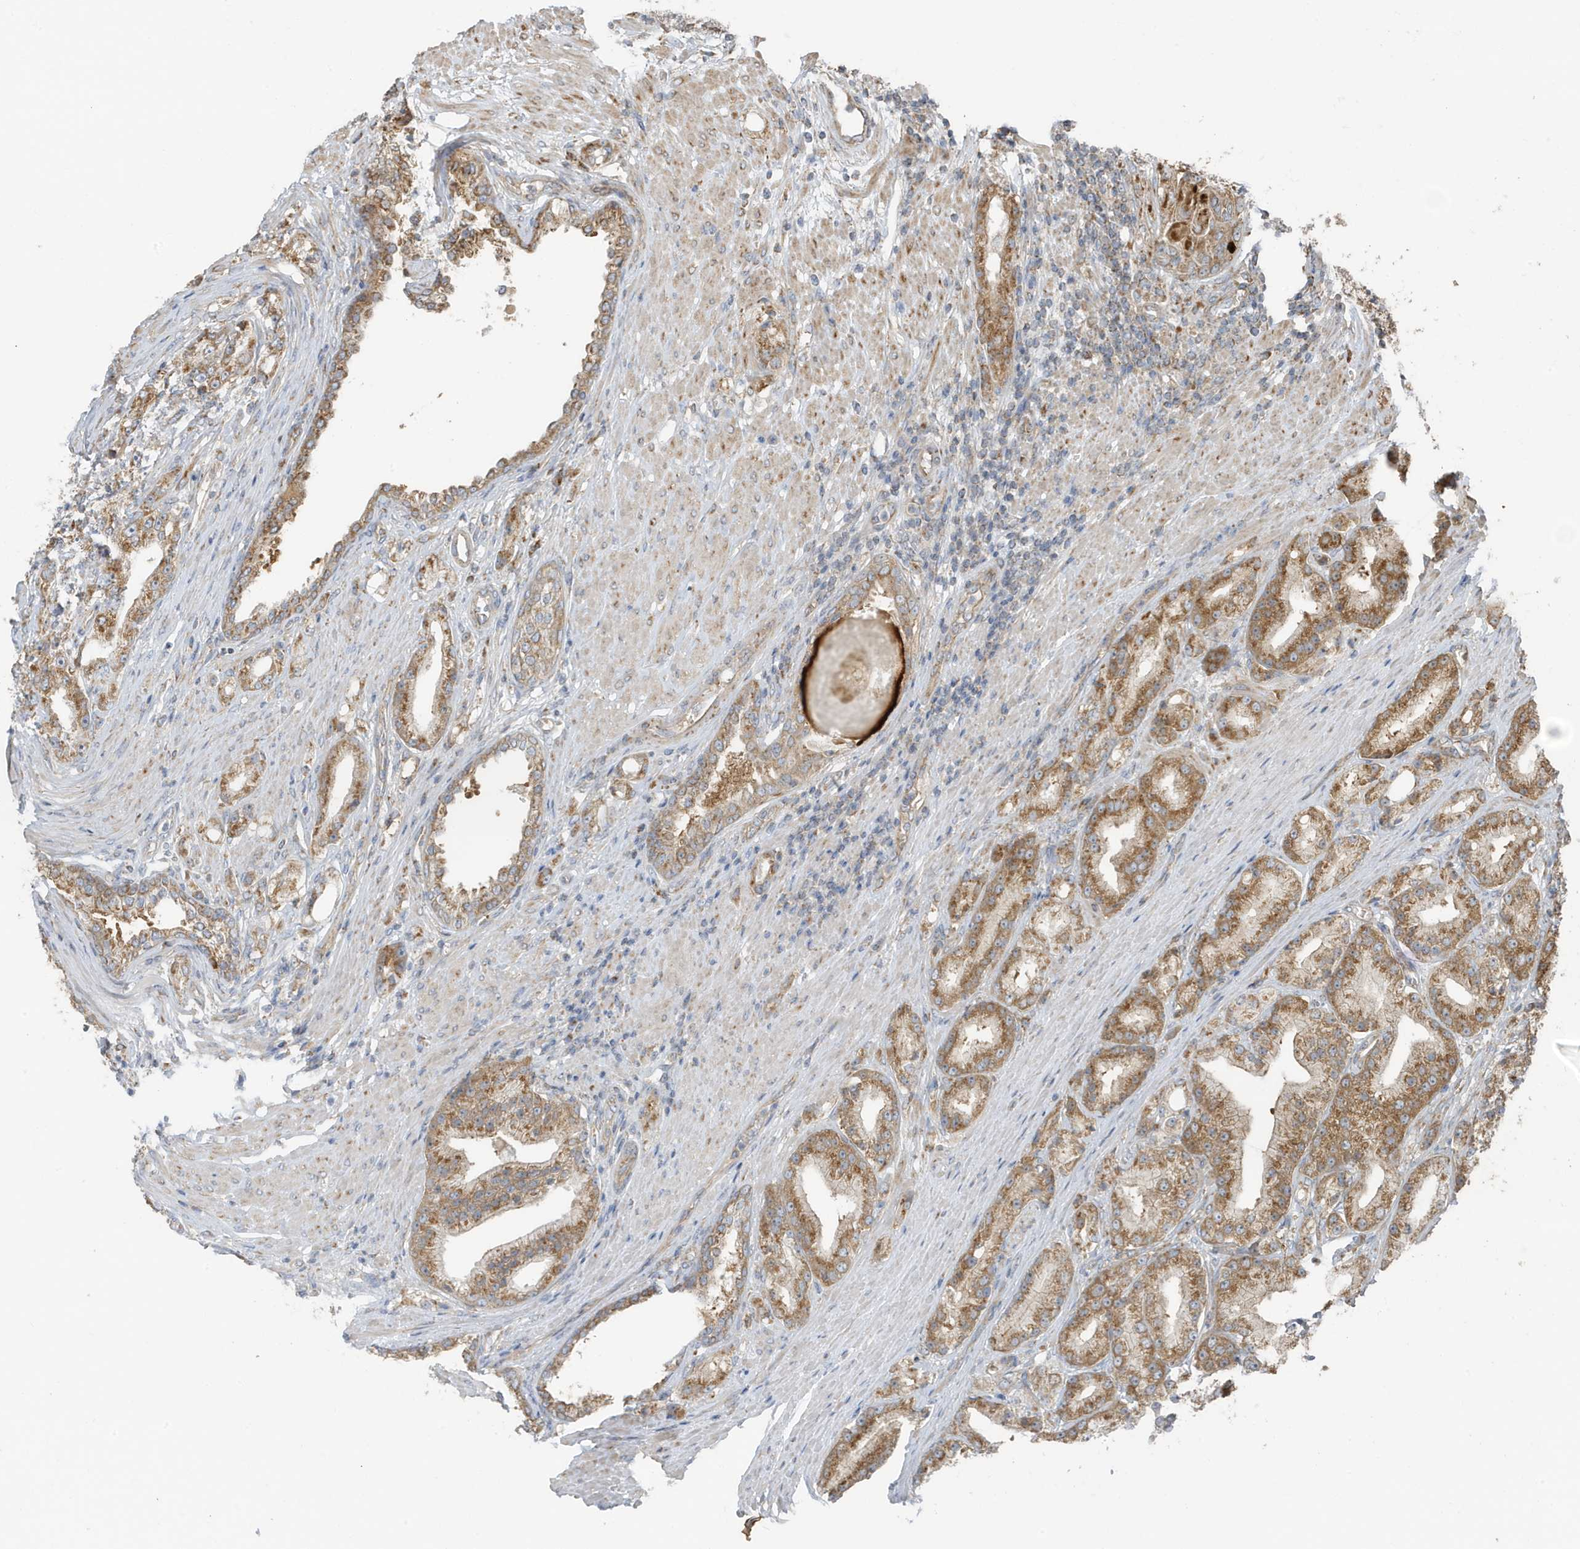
{"staining": {"intensity": "moderate", "quantity": ">75%", "location": "cytoplasmic/membranous"}, "tissue": "prostate cancer", "cell_type": "Tumor cells", "image_type": "cancer", "snomed": [{"axis": "morphology", "description": "Adenocarcinoma, Low grade"}, {"axis": "topography", "description": "Prostate"}], "caption": "Prostate cancer was stained to show a protein in brown. There is medium levels of moderate cytoplasmic/membranous staining in approximately >75% of tumor cells. The protein of interest is shown in brown color, while the nuclei are stained blue.", "gene": "GOLGA4", "patient": {"sex": "male", "age": 67}}